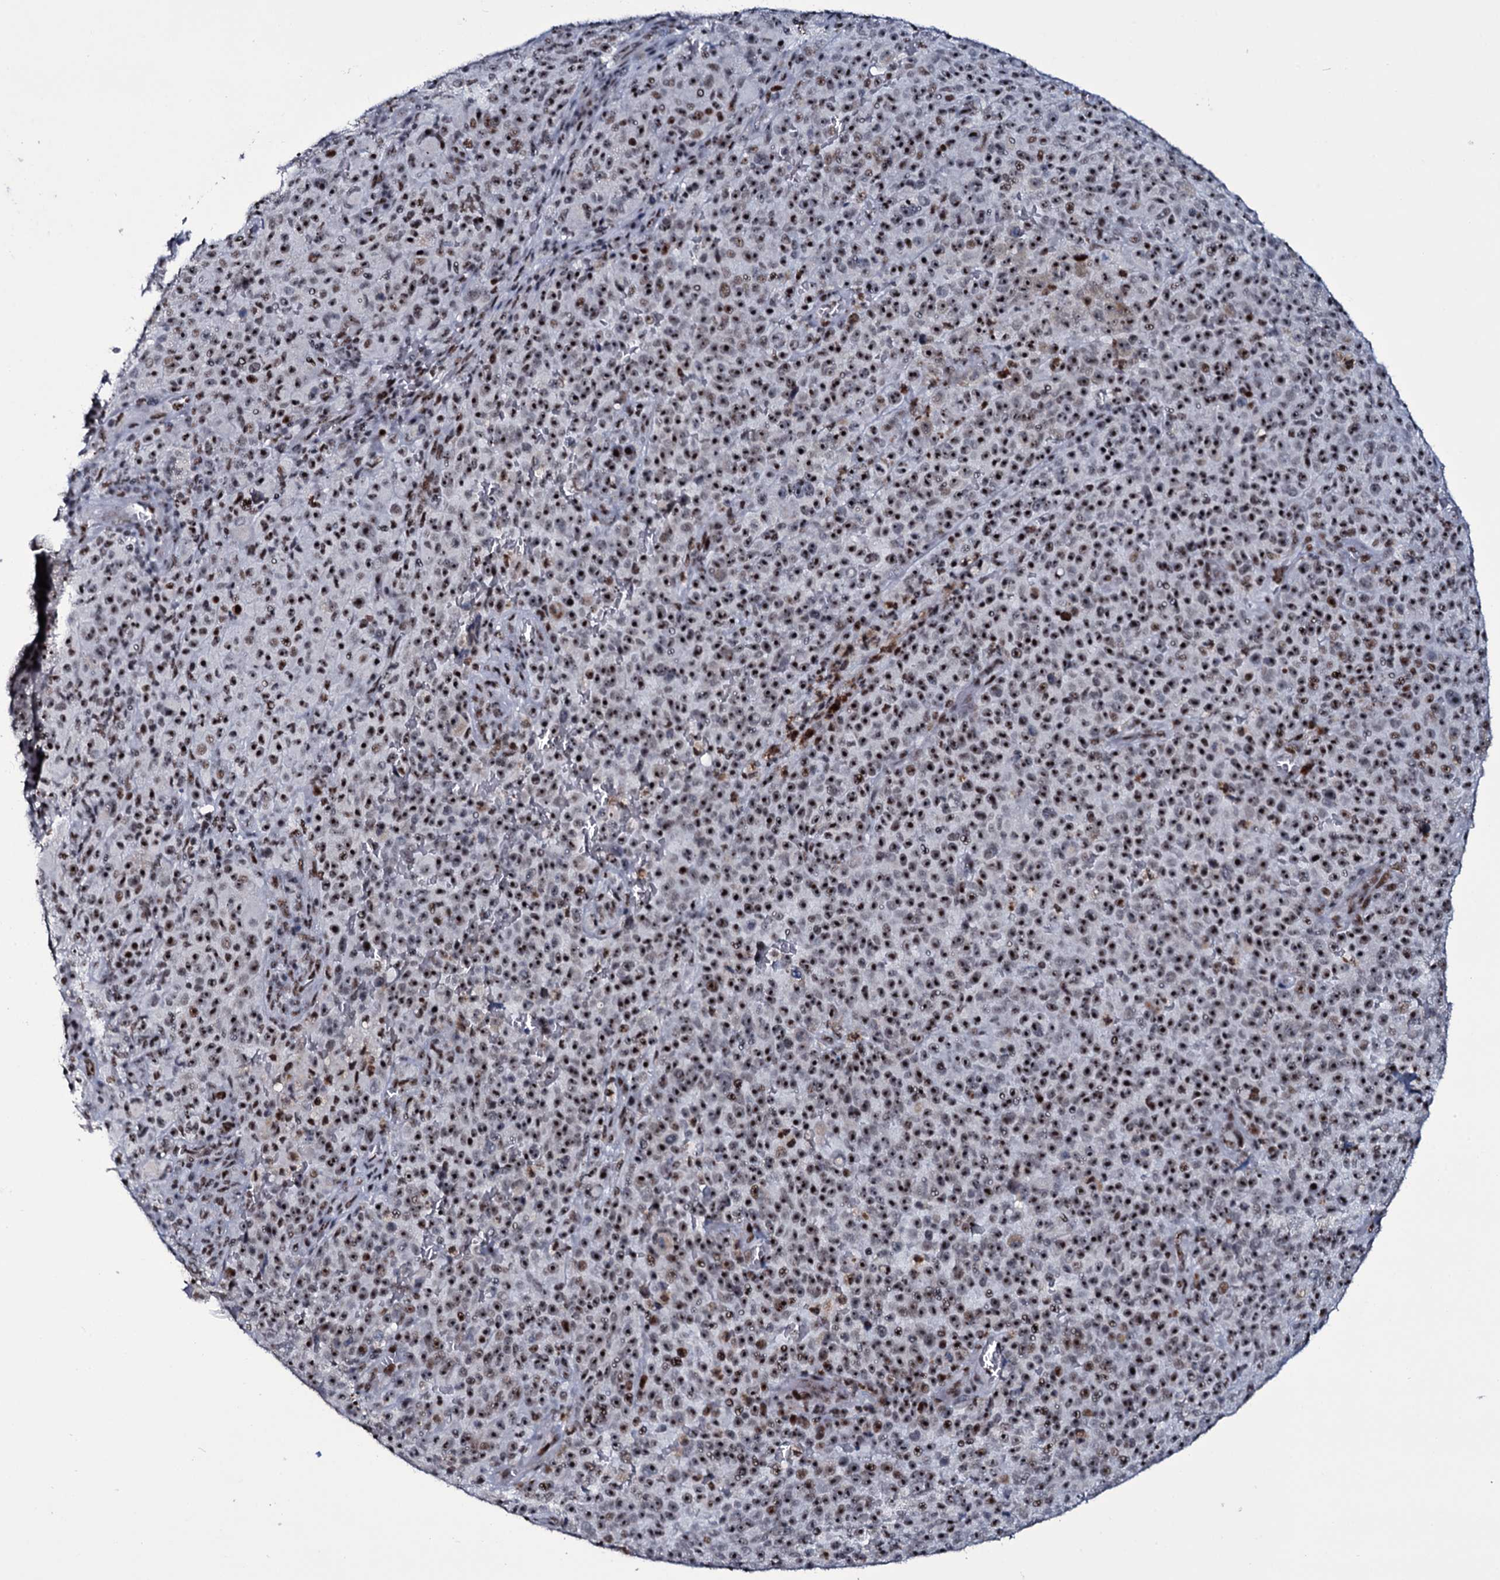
{"staining": {"intensity": "moderate", "quantity": ">75%", "location": "nuclear"}, "tissue": "melanoma", "cell_type": "Tumor cells", "image_type": "cancer", "snomed": [{"axis": "morphology", "description": "Malignant melanoma, NOS"}, {"axis": "topography", "description": "Skin"}], "caption": "The histopathology image demonstrates a brown stain indicating the presence of a protein in the nuclear of tumor cells in malignant melanoma.", "gene": "ZMIZ2", "patient": {"sex": "female", "age": 82}}